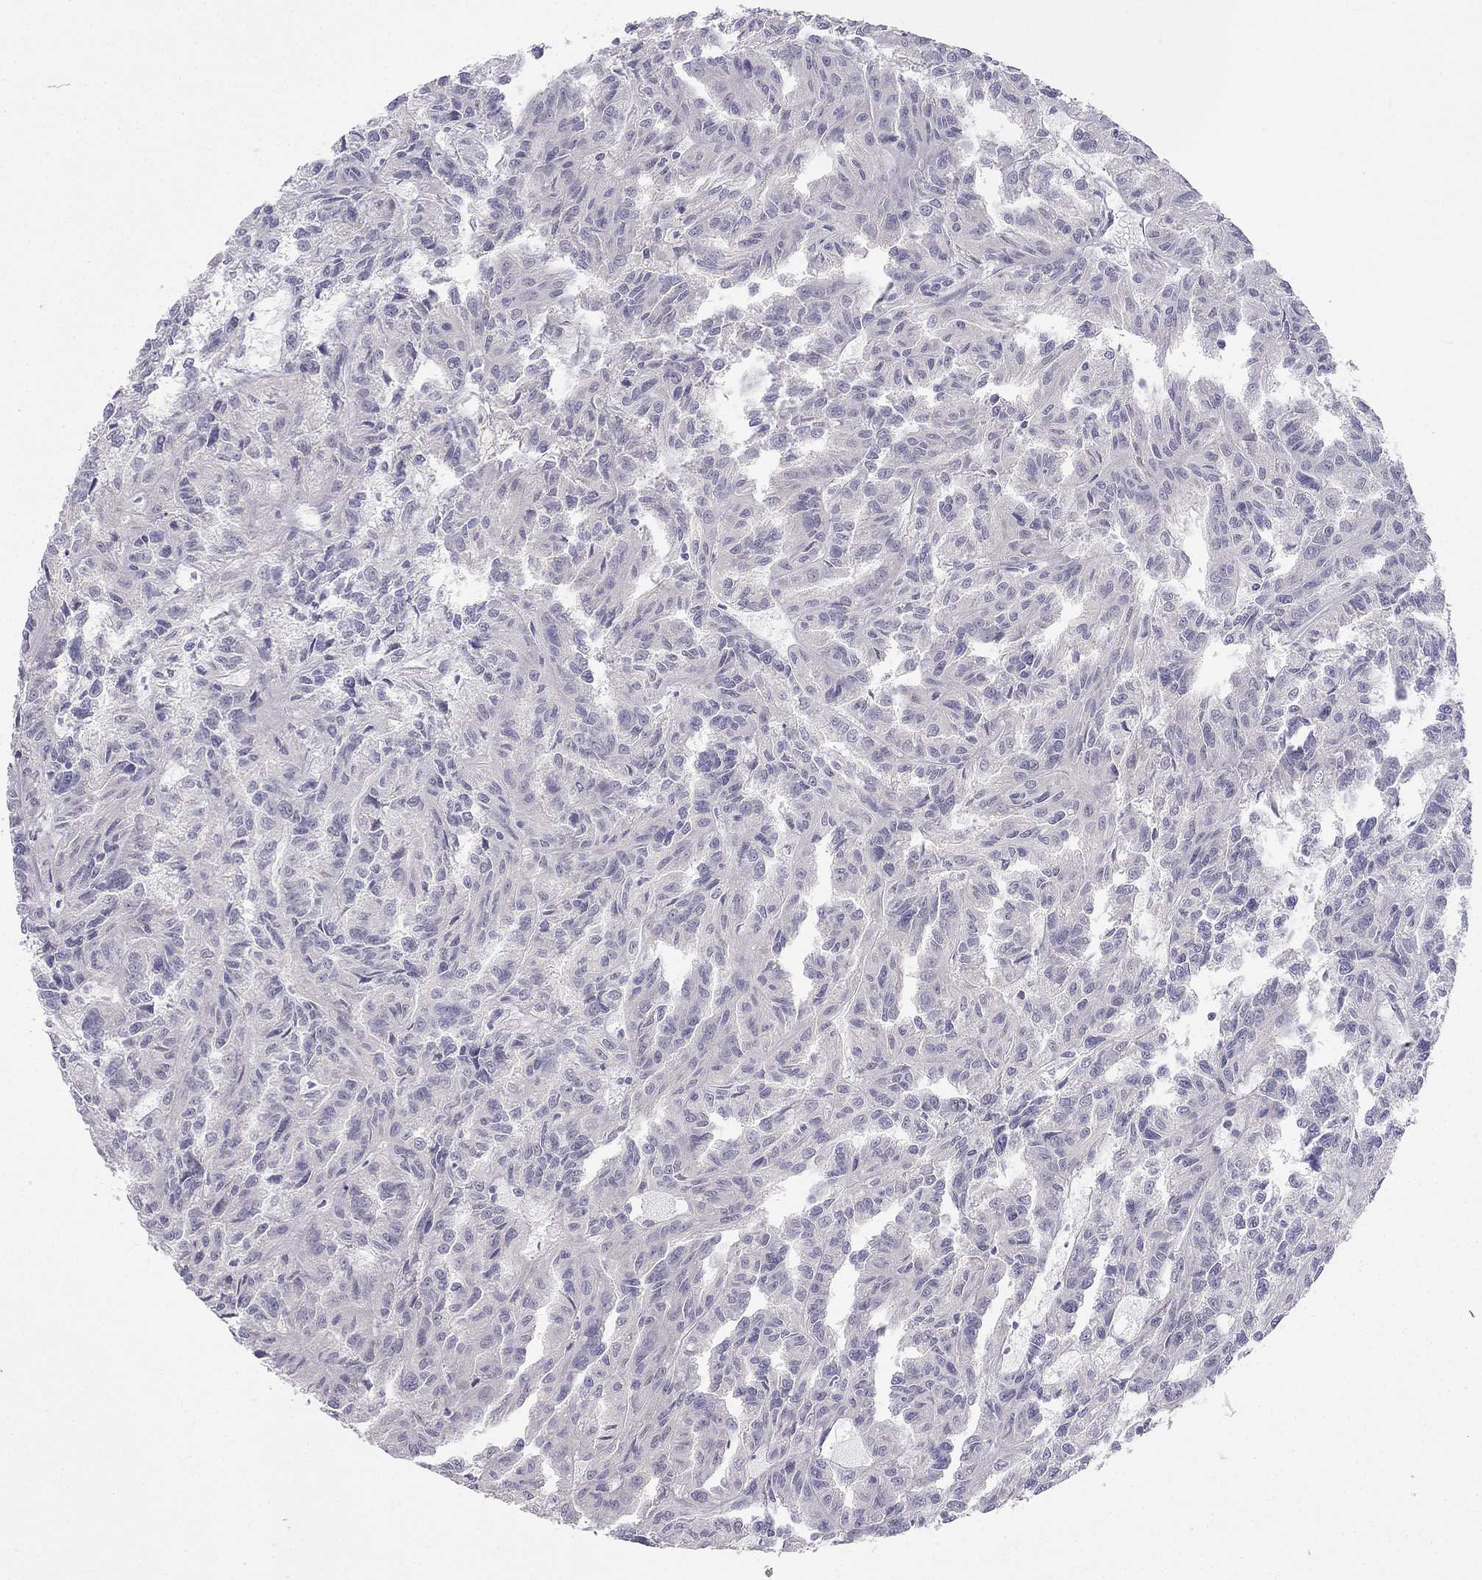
{"staining": {"intensity": "negative", "quantity": "none", "location": "none"}, "tissue": "renal cancer", "cell_type": "Tumor cells", "image_type": "cancer", "snomed": [{"axis": "morphology", "description": "Adenocarcinoma, NOS"}, {"axis": "topography", "description": "Kidney"}], "caption": "Immunohistochemistry histopathology image of human renal cancer stained for a protein (brown), which displays no positivity in tumor cells.", "gene": "C16orf89", "patient": {"sex": "male", "age": 79}}